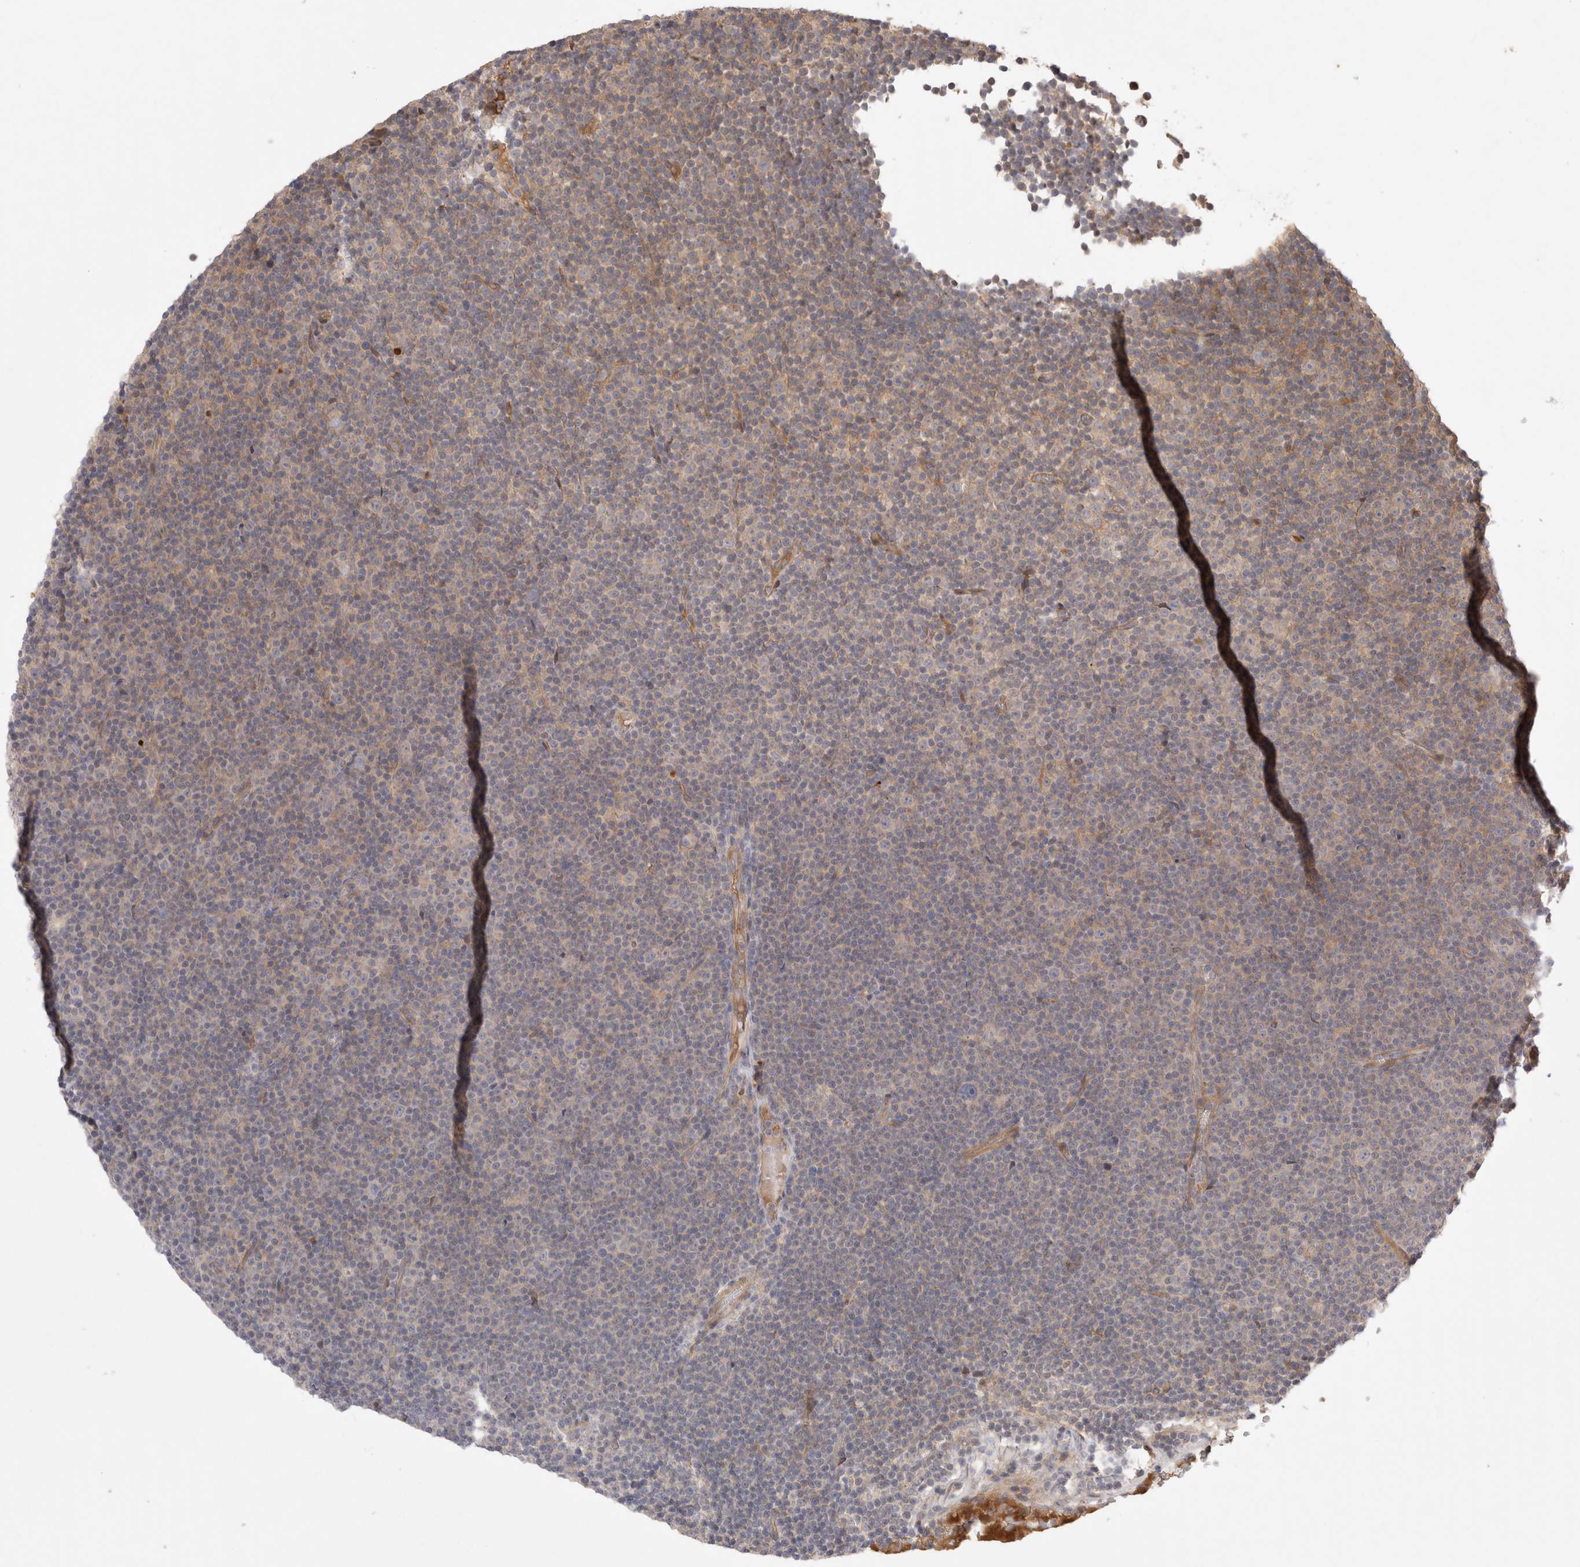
{"staining": {"intensity": "negative", "quantity": "none", "location": "none"}, "tissue": "lymphoma", "cell_type": "Tumor cells", "image_type": "cancer", "snomed": [{"axis": "morphology", "description": "Malignant lymphoma, non-Hodgkin's type, Low grade"}, {"axis": "topography", "description": "Lymph node"}], "caption": "This is an immunohistochemistry photomicrograph of lymphoma. There is no positivity in tumor cells.", "gene": "PPP1R42", "patient": {"sex": "female", "age": 67}}